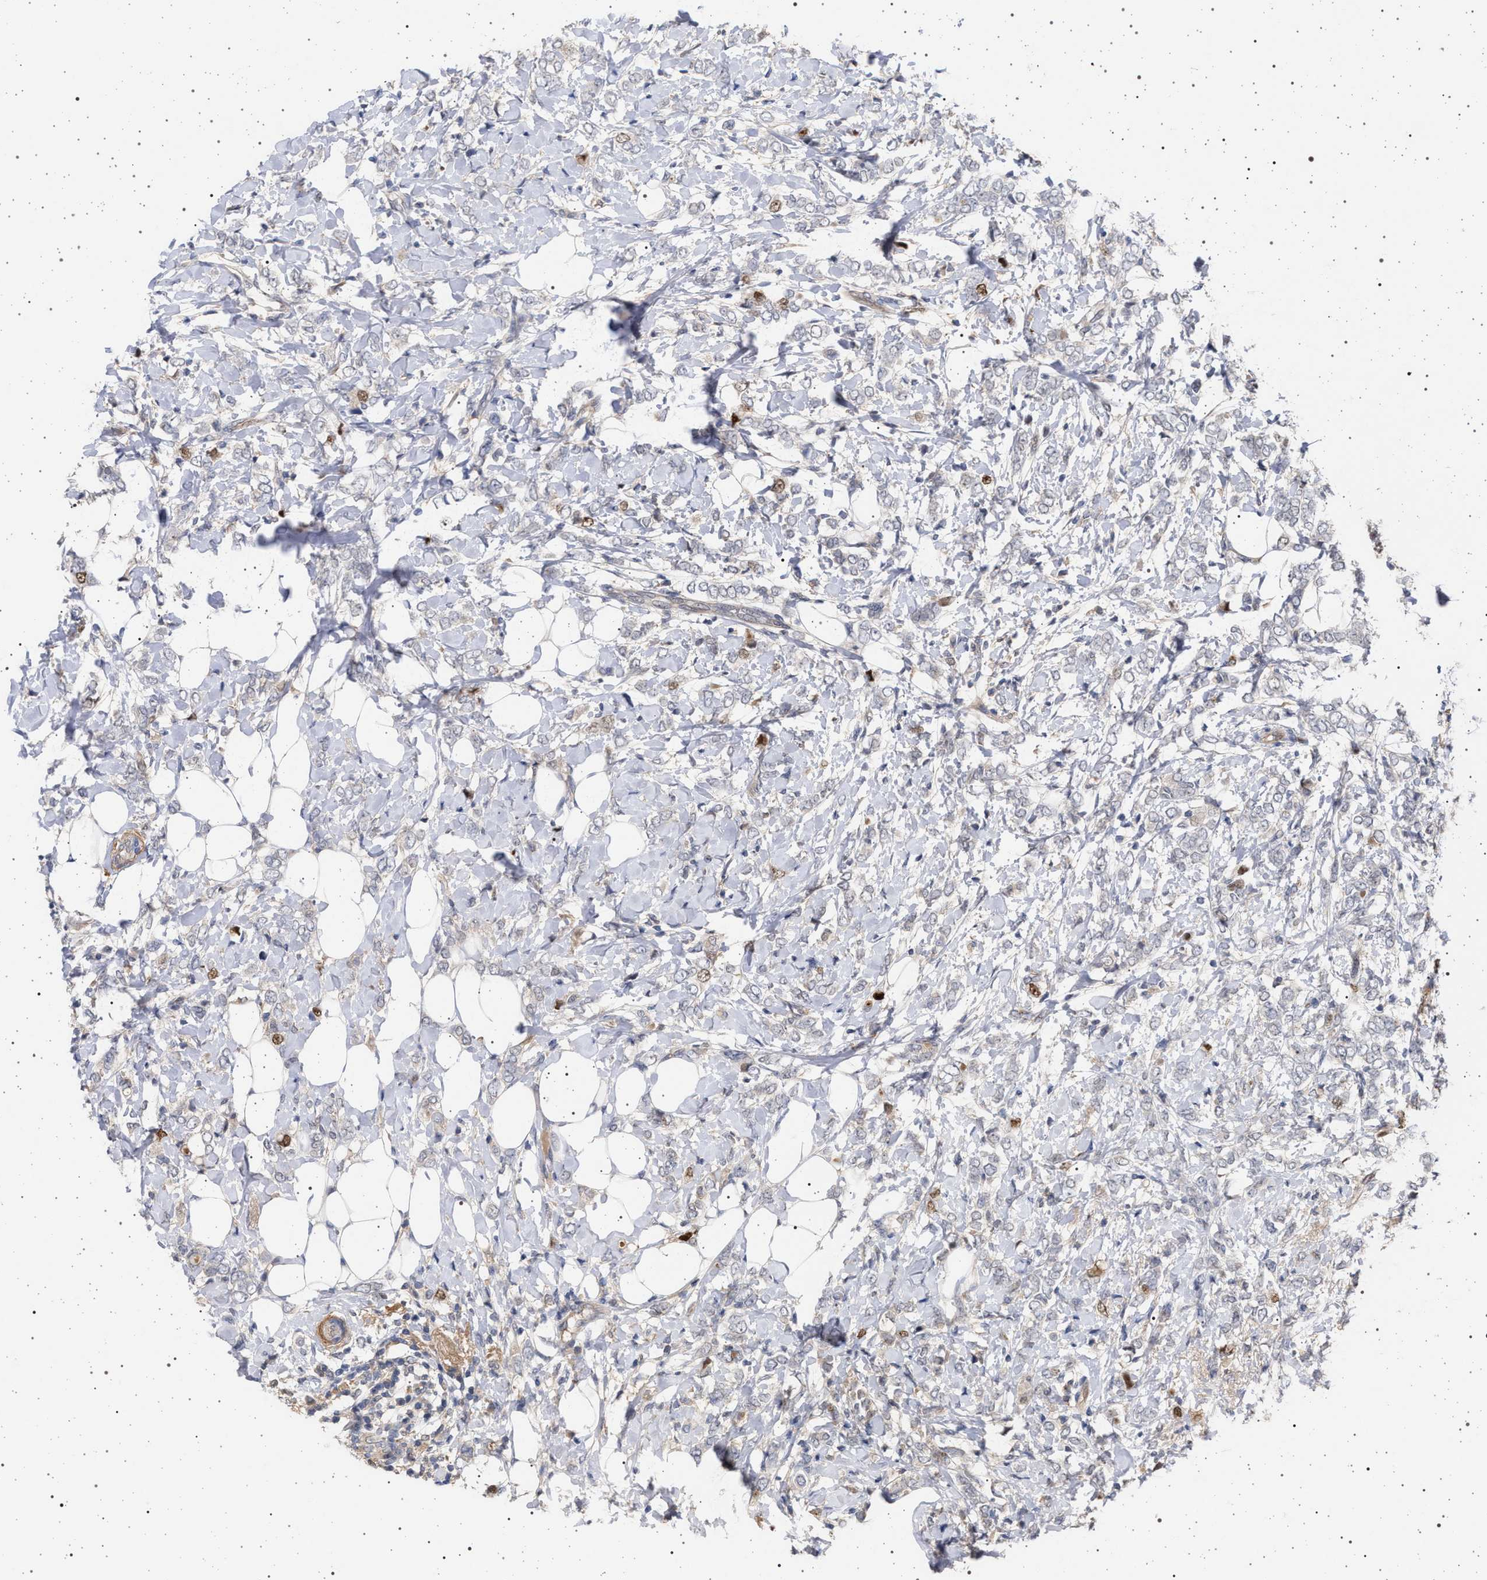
{"staining": {"intensity": "negative", "quantity": "none", "location": "none"}, "tissue": "breast cancer", "cell_type": "Tumor cells", "image_type": "cancer", "snomed": [{"axis": "morphology", "description": "Normal tissue, NOS"}, {"axis": "morphology", "description": "Lobular carcinoma"}, {"axis": "topography", "description": "Breast"}], "caption": "High magnification brightfield microscopy of breast lobular carcinoma stained with DAB (3,3'-diaminobenzidine) (brown) and counterstained with hematoxylin (blue): tumor cells show no significant staining.", "gene": "RBM48", "patient": {"sex": "female", "age": 47}}